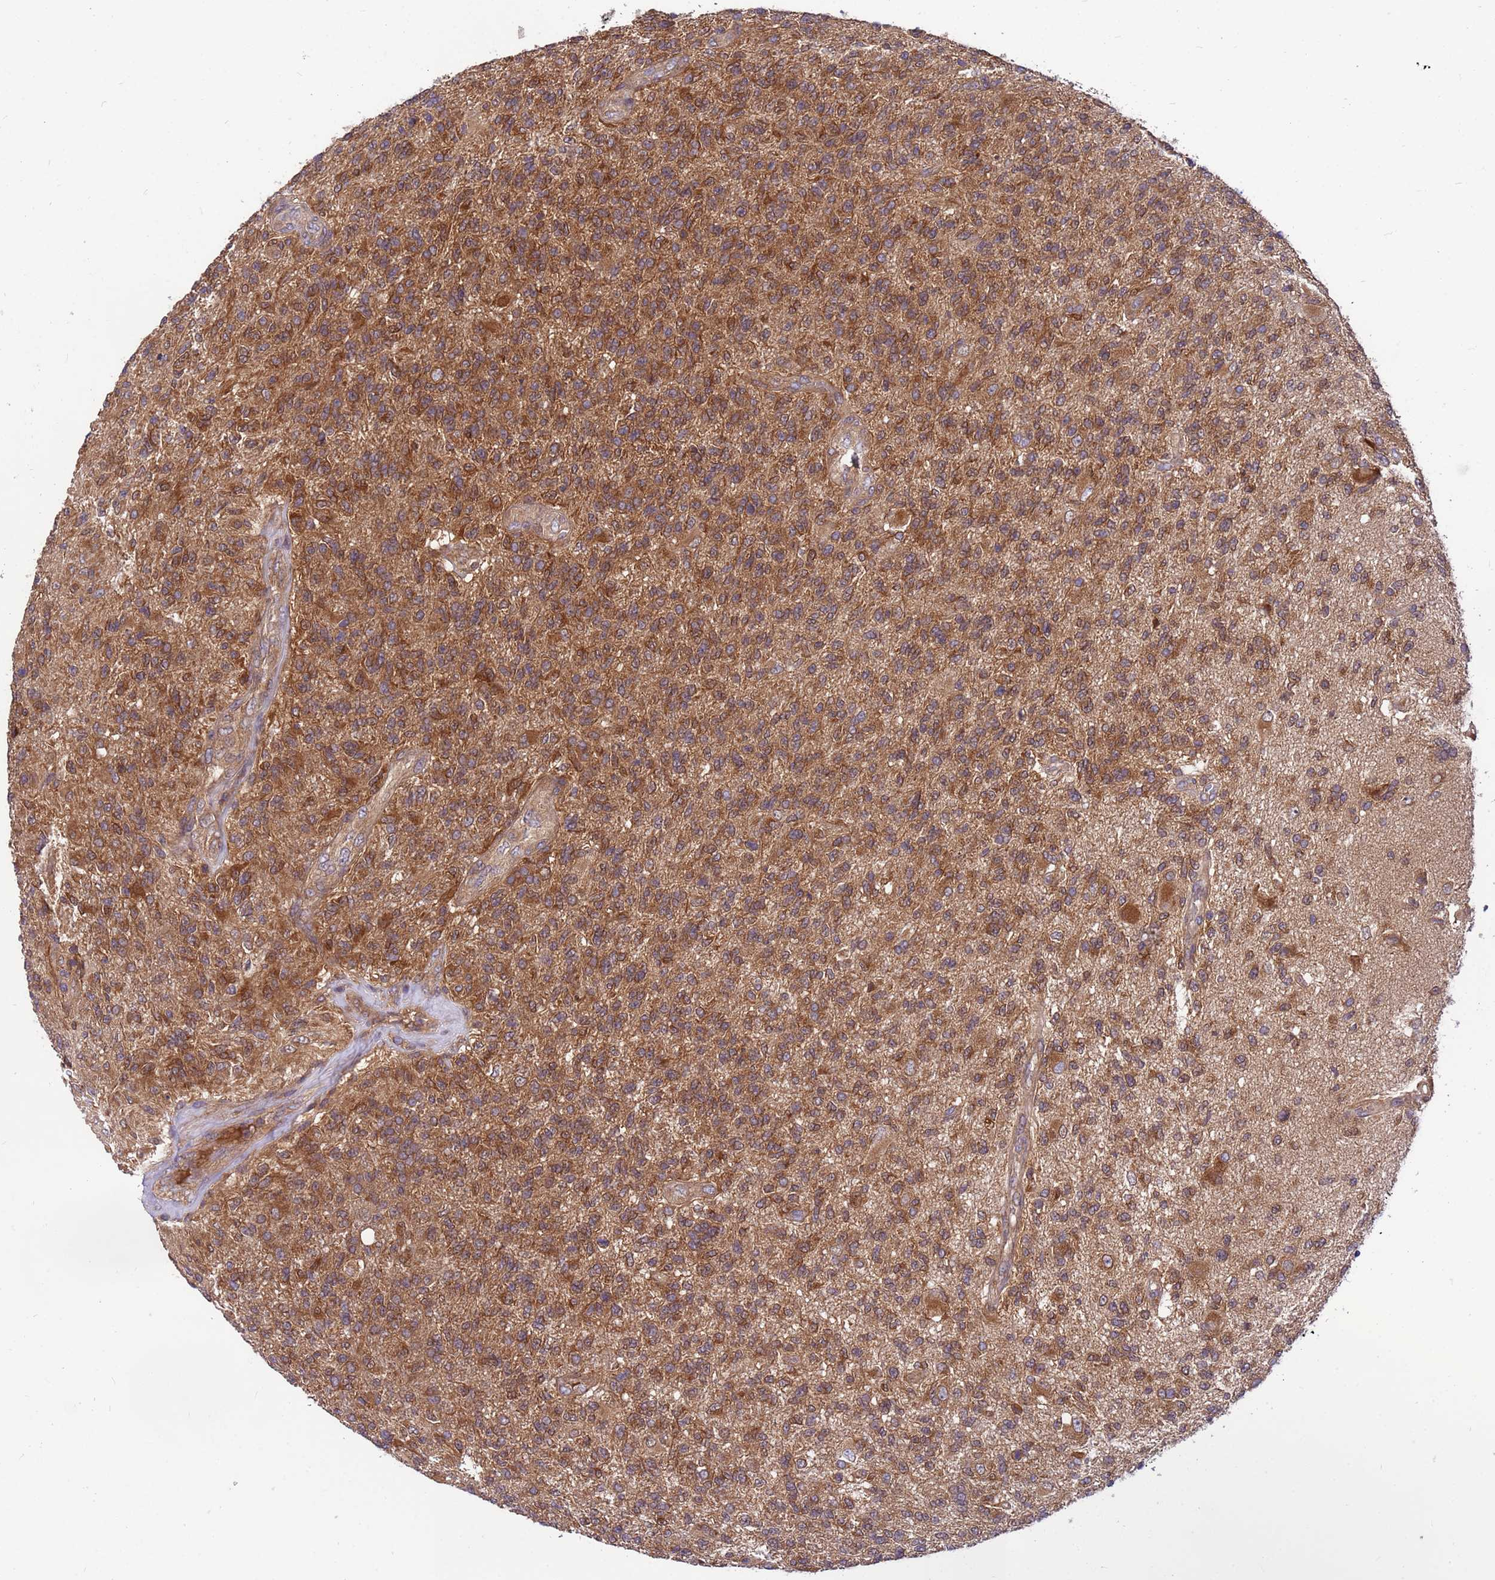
{"staining": {"intensity": "moderate", "quantity": ">75%", "location": "cytoplasmic/membranous"}, "tissue": "glioma", "cell_type": "Tumor cells", "image_type": "cancer", "snomed": [{"axis": "morphology", "description": "Glioma, malignant, High grade"}, {"axis": "topography", "description": "Brain"}], "caption": "A high-resolution micrograph shows immunohistochemistry (IHC) staining of malignant glioma (high-grade), which displays moderate cytoplasmic/membranous staining in about >75% of tumor cells.", "gene": "GET3", "patient": {"sex": "male", "age": 56}}